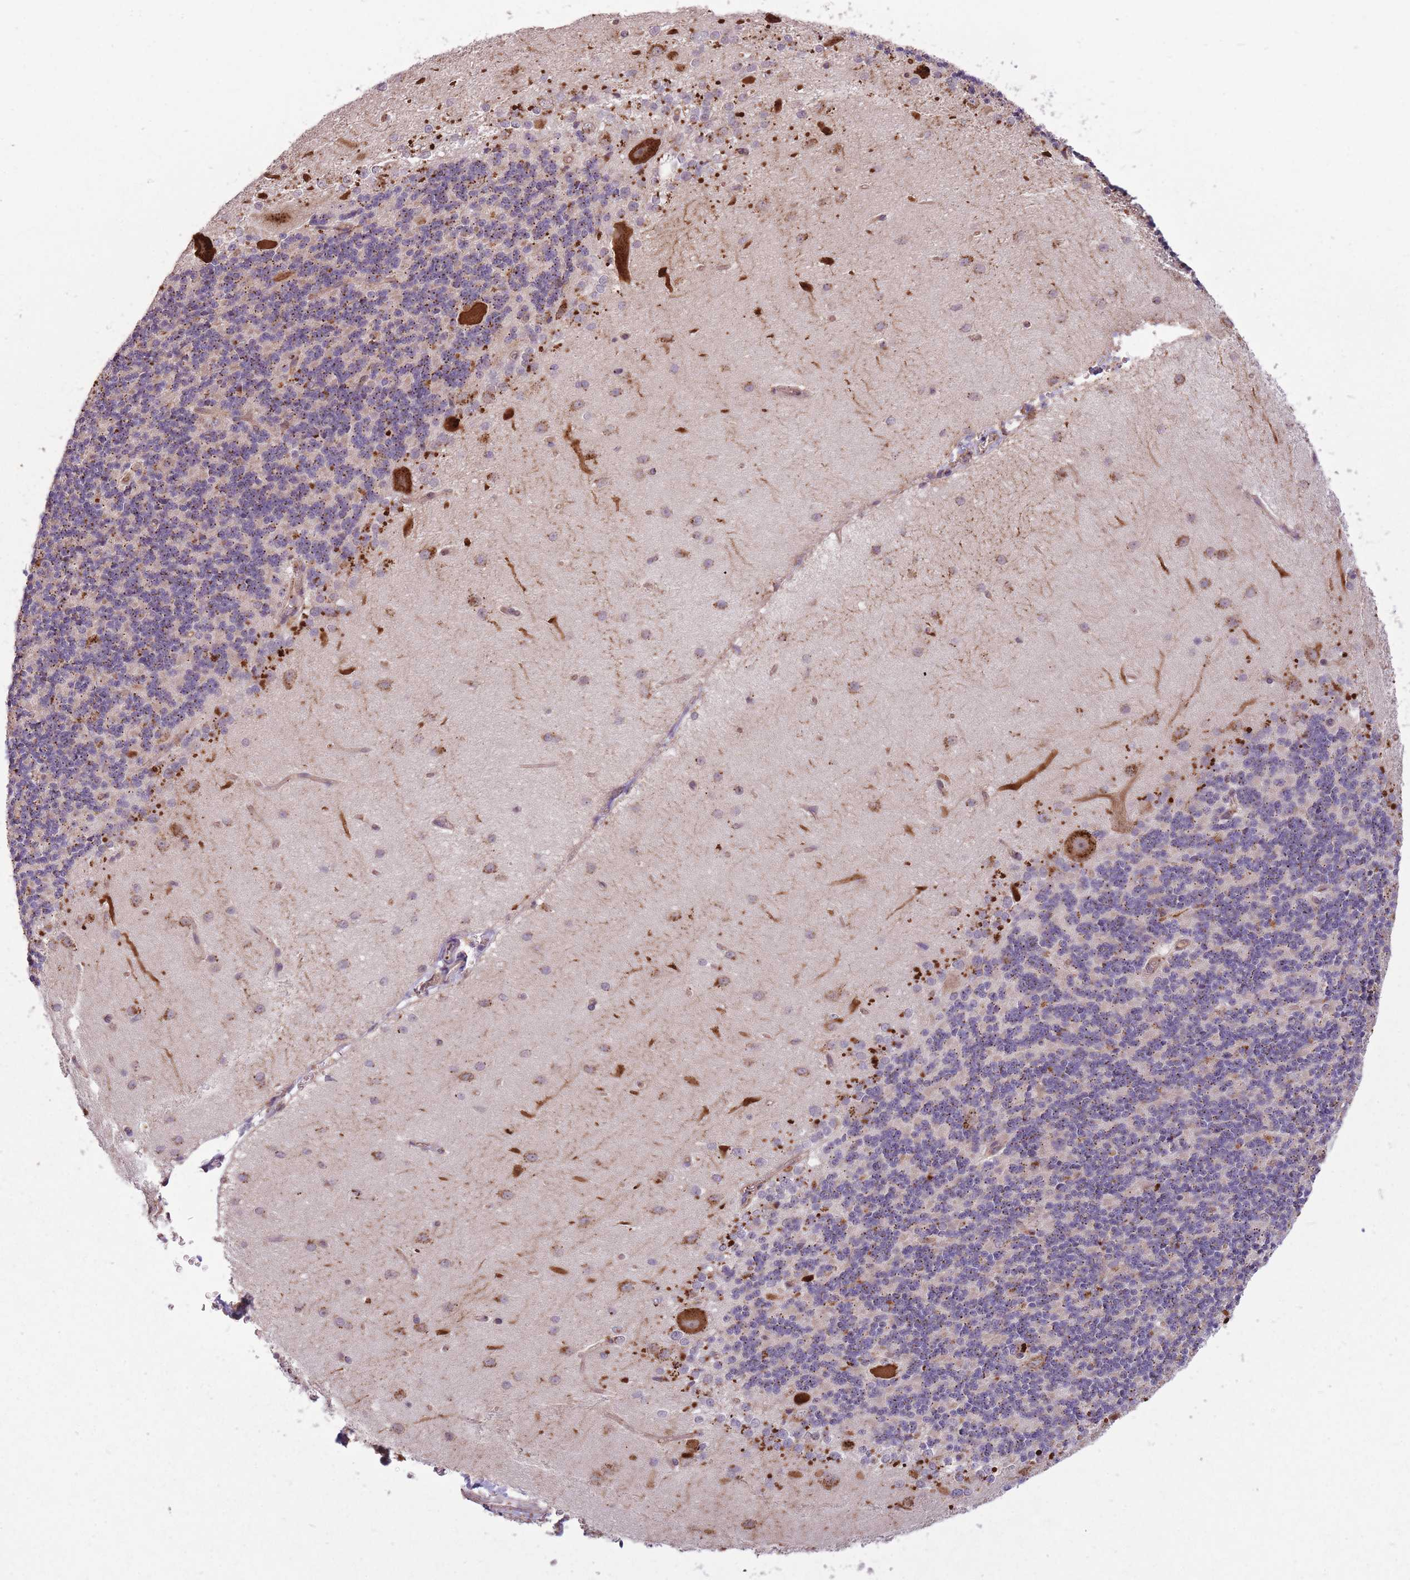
{"staining": {"intensity": "strong", "quantity": "25%-75%", "location": "cytoplasmic/membranous"}, "tissue": "cerebellum", "cell_type": "Cells in granular layer", "image_type": "normal", "snomed": [{"axis": "morphology", "description": "Normal tissue, NOS"}, {"axis": "topography", "description": "Cerebellum"}], "caption": "A brown stain shows strong cytoplasmic/membranous positivity of a protein in cells in granular layer of normal cerebellum.", "gene": "POLR3F", "patient": {"sex": "female", "age": 29}}